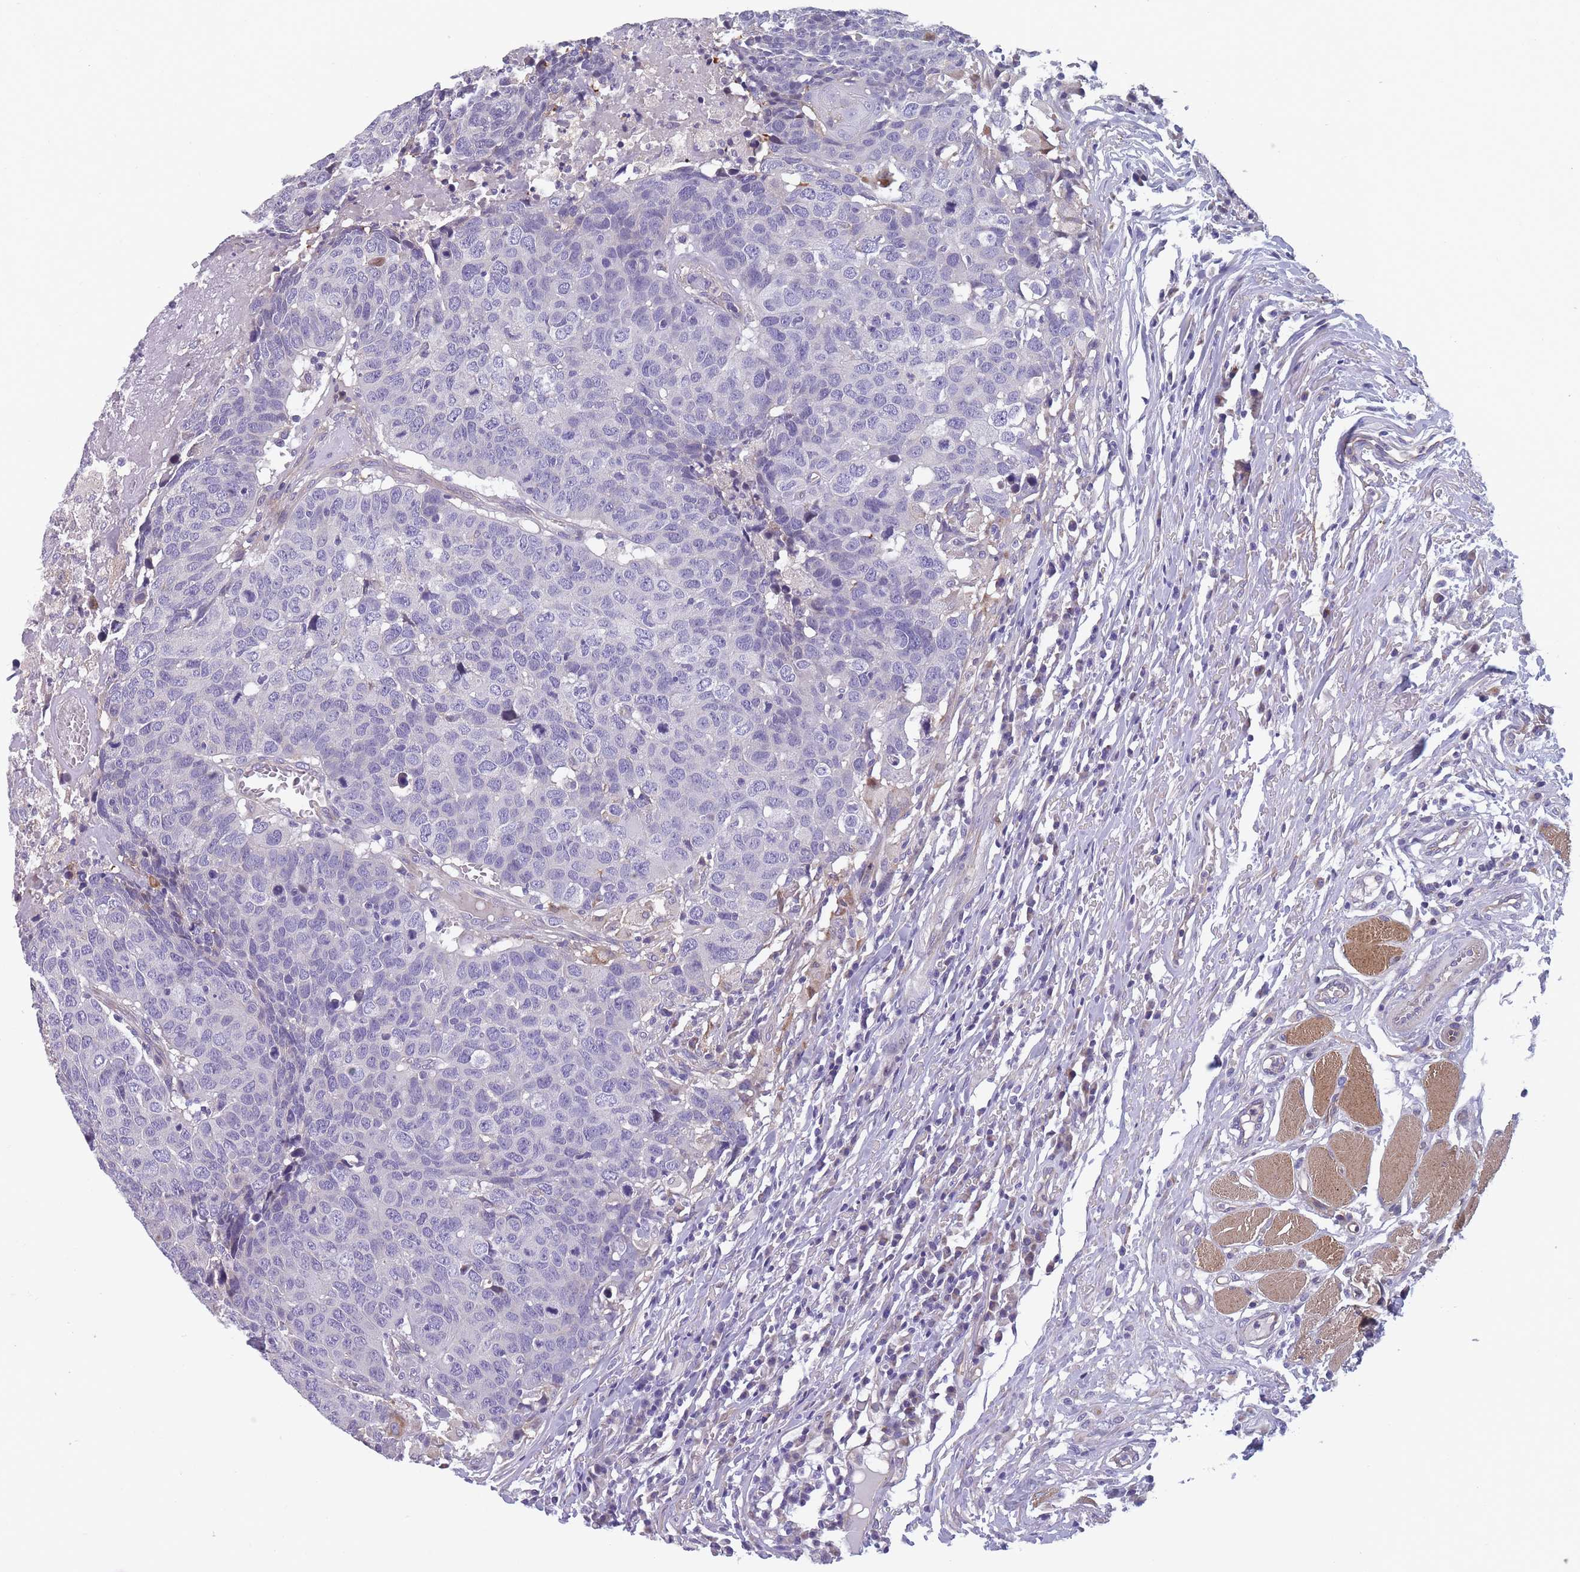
{"staining": {"intensity": "negative", "quantity": "none", "location": "none"}, "tissue": "head and neck cancer", "cell_type": "Tumor cells", "image_type": "cancer", "snomed": [{"axis": "morphology", "description": "Normal tissue, NOS"}, {"axis": "morphology", "description": "Squamous cell carcinoma, NOS"}, {"axis": "topography", "description": "Skeletal muscle"}, {"axis": "topography", "description": "Vascular tissue"}, {"axis": "topography", "description": "Peripheral nerve tissue"}, {"axis": "topography", "description": "Head-Neck"}], "caption": "Tumor cells are negative for protein expression in human squamous cell carcinoma (head and neck).", "gene": "FAM83F", "patient": {"sex": "male", "age": 66}}